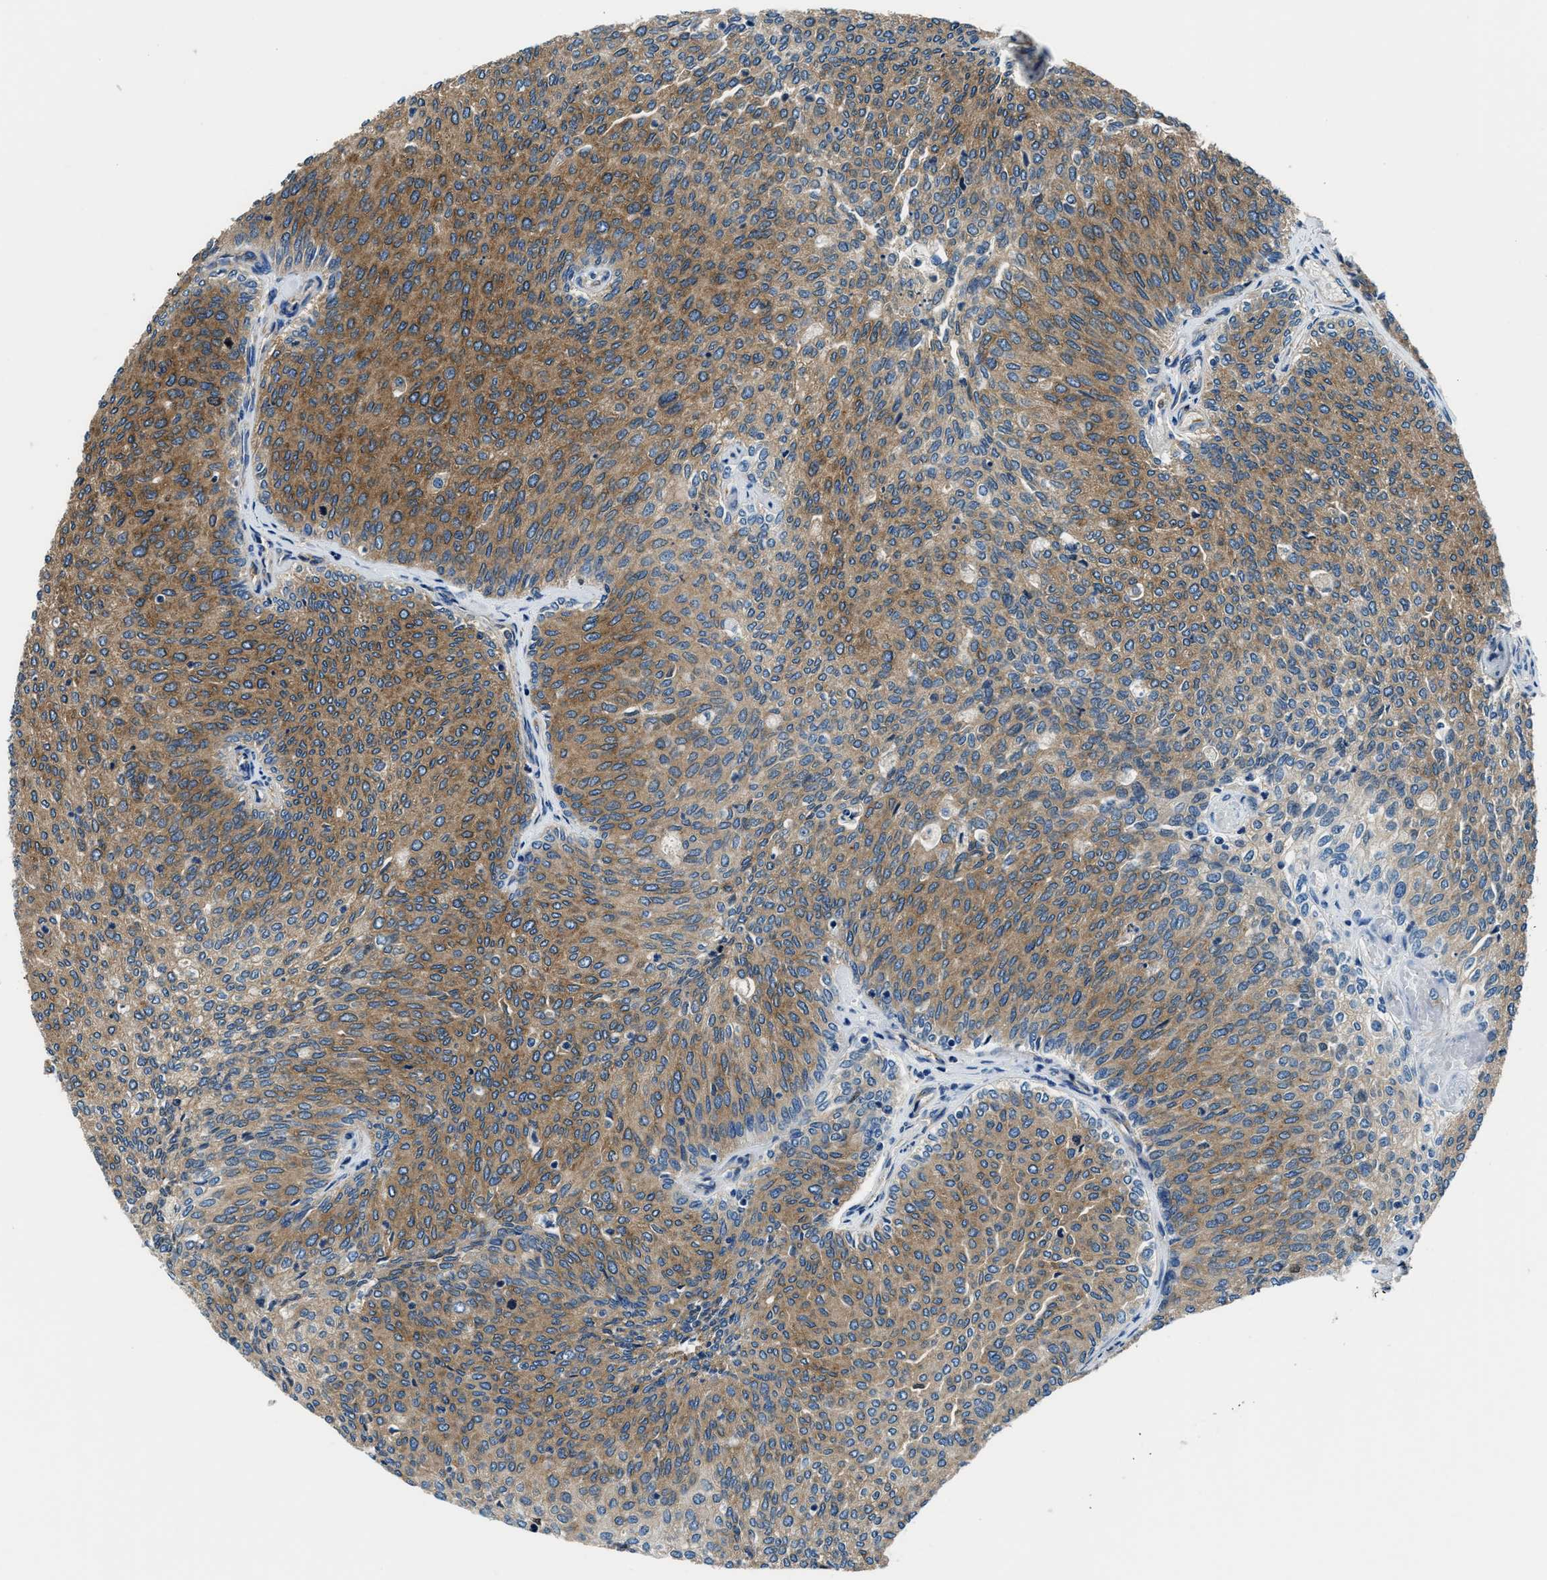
{"staining": {"intensity": "moderate", "quantity": ">75%", "location": "cytoplasmic/membranous"}, "tissue": "urothelial cancer", "cell_type": "Tumor cells", "image_type": "cancer", "snomed": [{"axis": "morphology", "description": "Urothelial carcinoma, Low grade"}, {"axis": "topography", "description": "Urinary bladder"}], "caption": "Brown immunohistochemical staining in human low-grade urothelial carcinoma exhibits moderate cytoplasmic/membranous expression in approximately >75% of tumor cells. Using DAB (brown) and hematoxylin (blue) stains, captured at high magnification using brightfield microscopy.", "gene": "EEA1", "patient": {"sex": "female", "age": 79}}